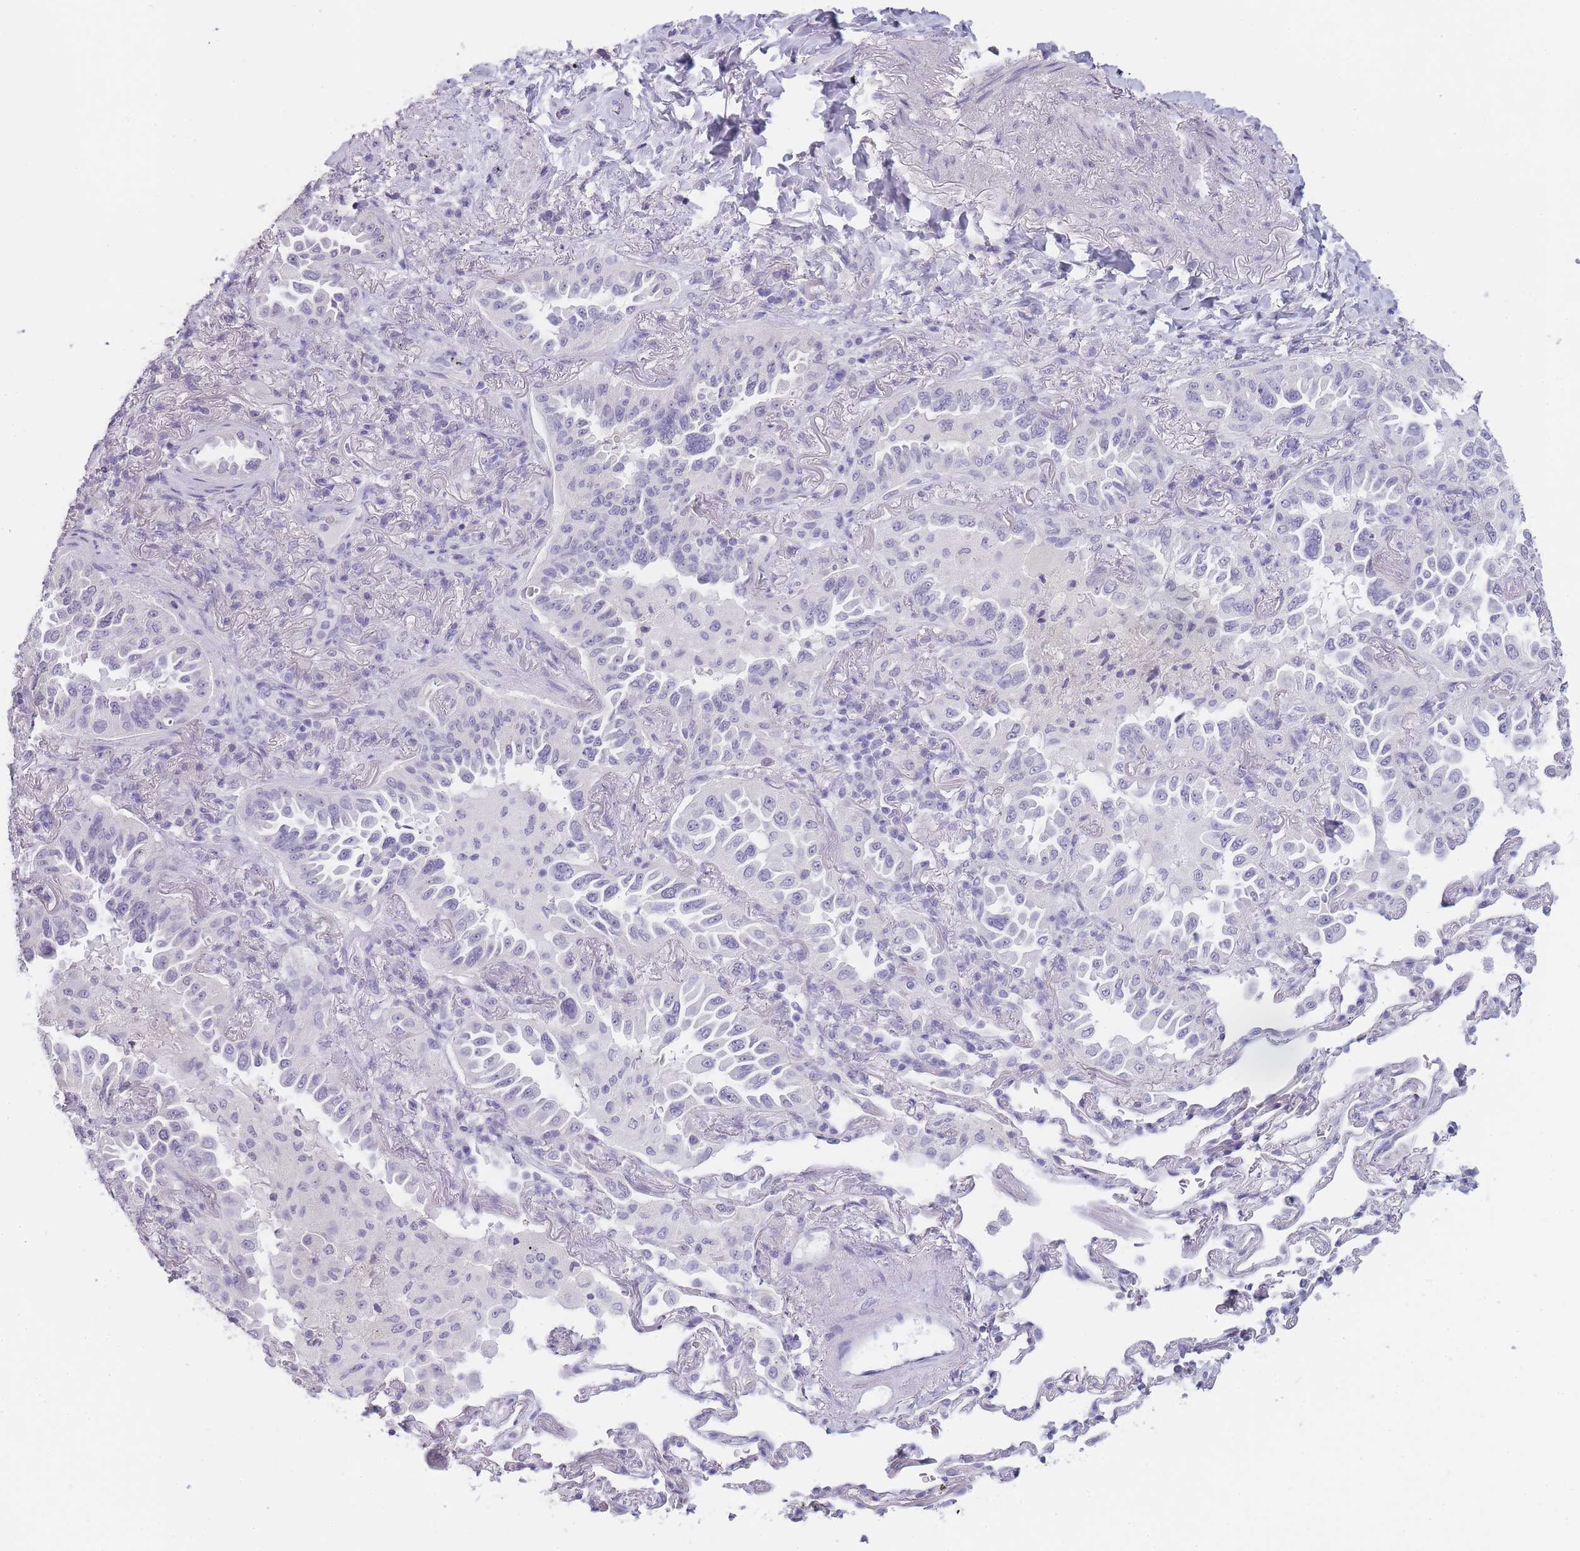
{"staining": {"intensity": "negative", "quantity": "none", "location": "none"}, "tissue": "lung cancer", "cell_type": "Tumor cells", "image_type": "cancer", "snomed": [{"axis": "morphology", "description": "Adenocarcinoma, NOS"}, {"axis": "topography", "description": "Lung"}], "caption": "Immunohistochemistry (IHC) of human lung adenocarcinoma displays no expression in tumor cells. Brightfield microscopy of IHC stained with DAB (3,3'-diaminobenzidine) (brown) and hematoxylin (blue), captured at high magnification.", "gene": "INS", "patient": {"sex": "female", "age": 69}}